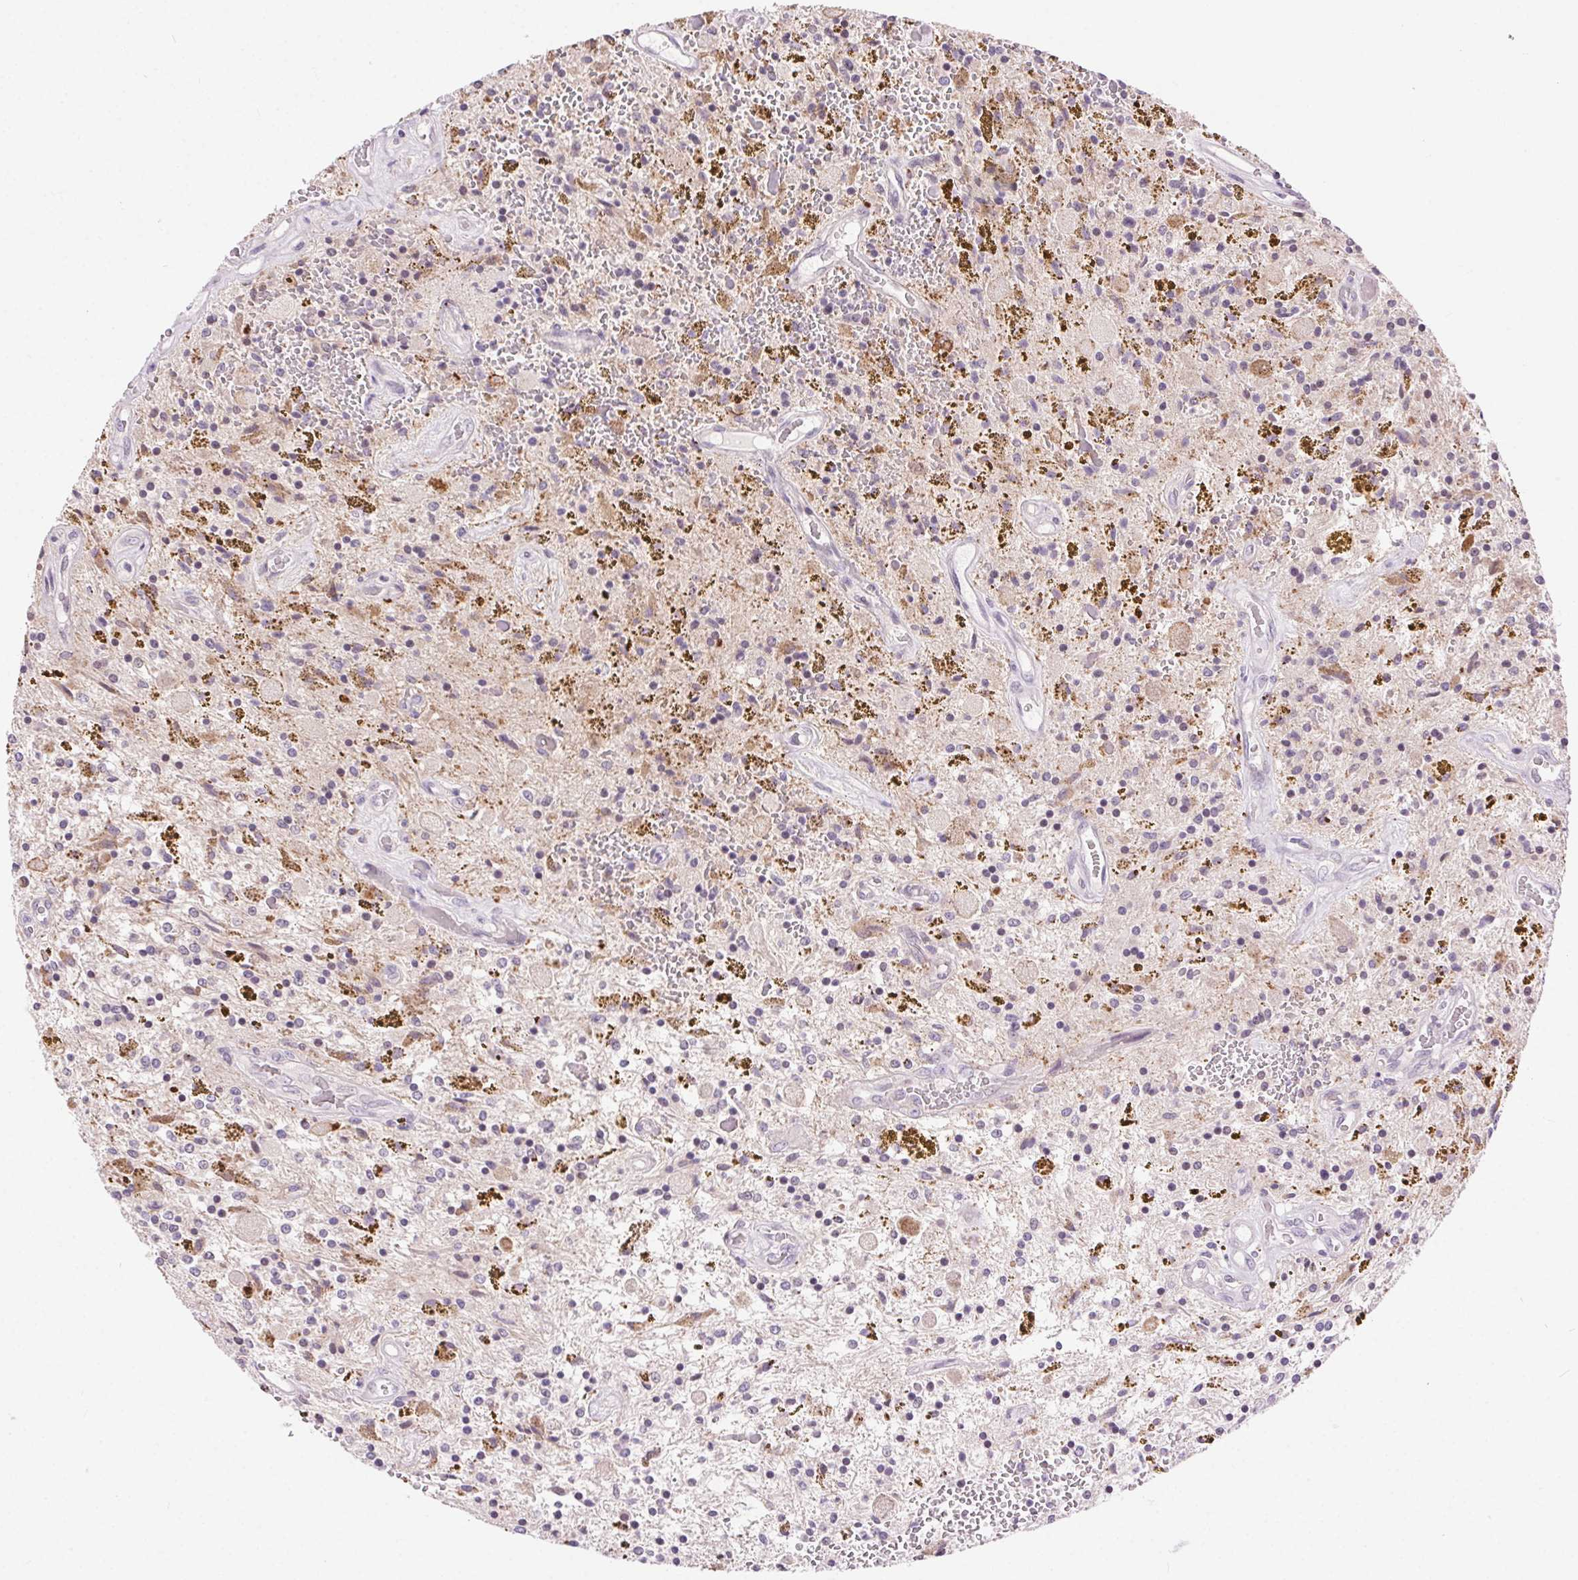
{"staining": {"intensity": "negative", "quantity": "none", "location": "none"}, "tissue": "glioma", "cell_type": "Tumor cells", "image_type": "cancer", "snomed": [{"axis": "morphology", "description": "Glioma, malignant, Low grade"}, {"axis": "topography", "description": "Cerebellum"}], "caption": "DAB immunohistochemical staining of glioma exhibits no significant expression in tumor cells.", "gene": "SYT11", "patient": {"sex": "female", "age": 14}}